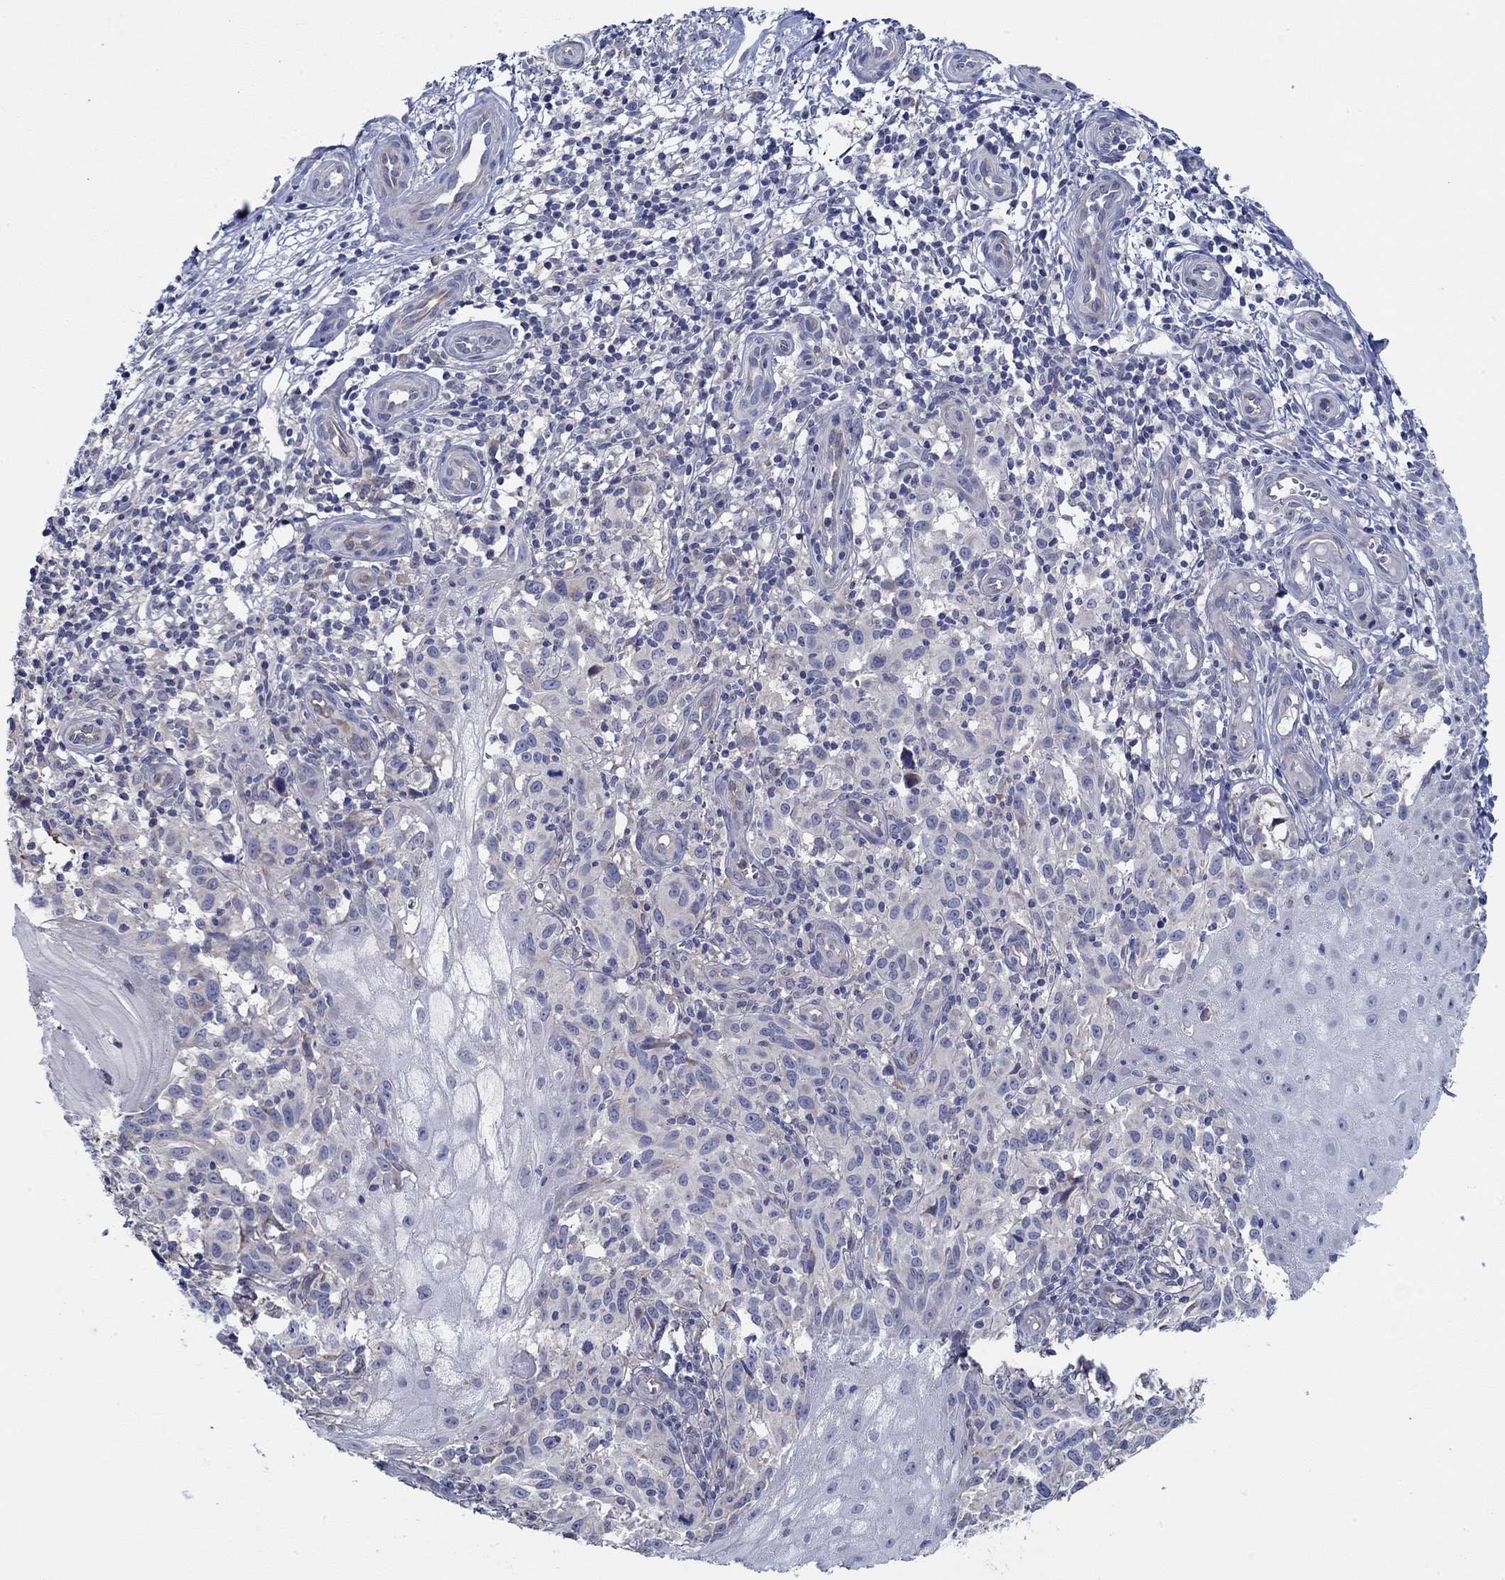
{"staining": {"intensity": "negative", "quantity": "none", "location": "none"}, "tissue": "melanoma", "cell_type": "Tumor cells", "image_type": "cancer", "snomed": [{"axis": "morphology", "description": "Malignant melanoma, NOS"}, {"axis": "topography", "description": "Skin"}], "caption": "A high-resolution image shows immunohistochemistry (IHC) staining of melanoma, which shows no significant expression in tumor cells. (DAB (3,3'-diaminobenzidine) IHC with hematoxylin counter stain).", "gene": "CFAP61", "patient": {"sex": "female", "age": 53}}